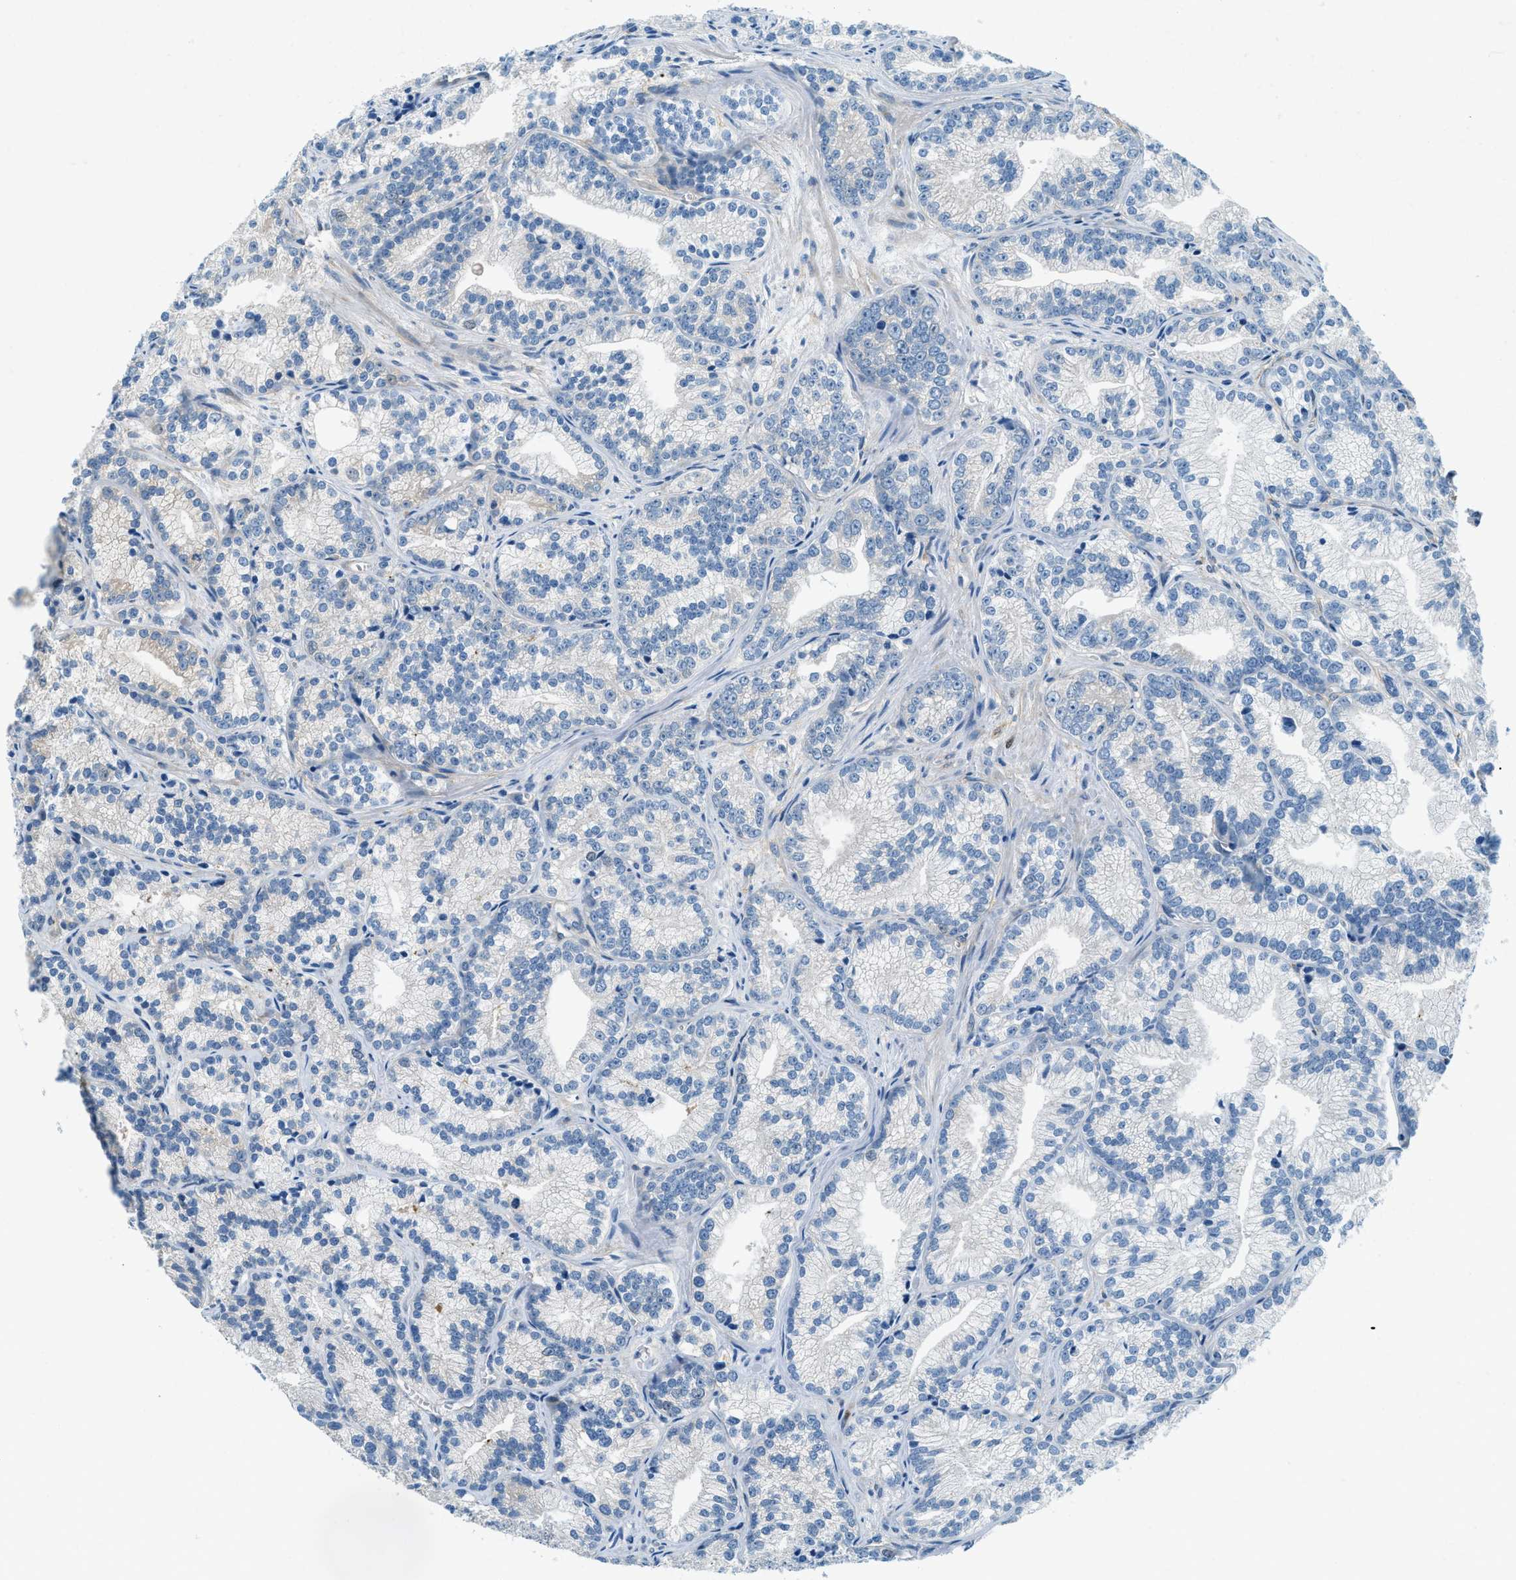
{"staining": {"intensity": "negative", "quantity": "none", "location": "none"}, "tissue": "prostate cancer", "cell_type": "Tumor cells", "image_type": "cancer", "snomed": [{"axis": "morphology", "description": "Adenocarcinoma, Low grade"}, {"axis": "topography", "description": "Prostate"}], "caption": "DAB (3,3'-diaminobenzidine) immunohistochemical staining of adenocarcinoma (low-grade) (prostate) shows no significant expression in tumor cells.", "gene": "ZNF367", "patient": {"sex": "male", "age": 89}}